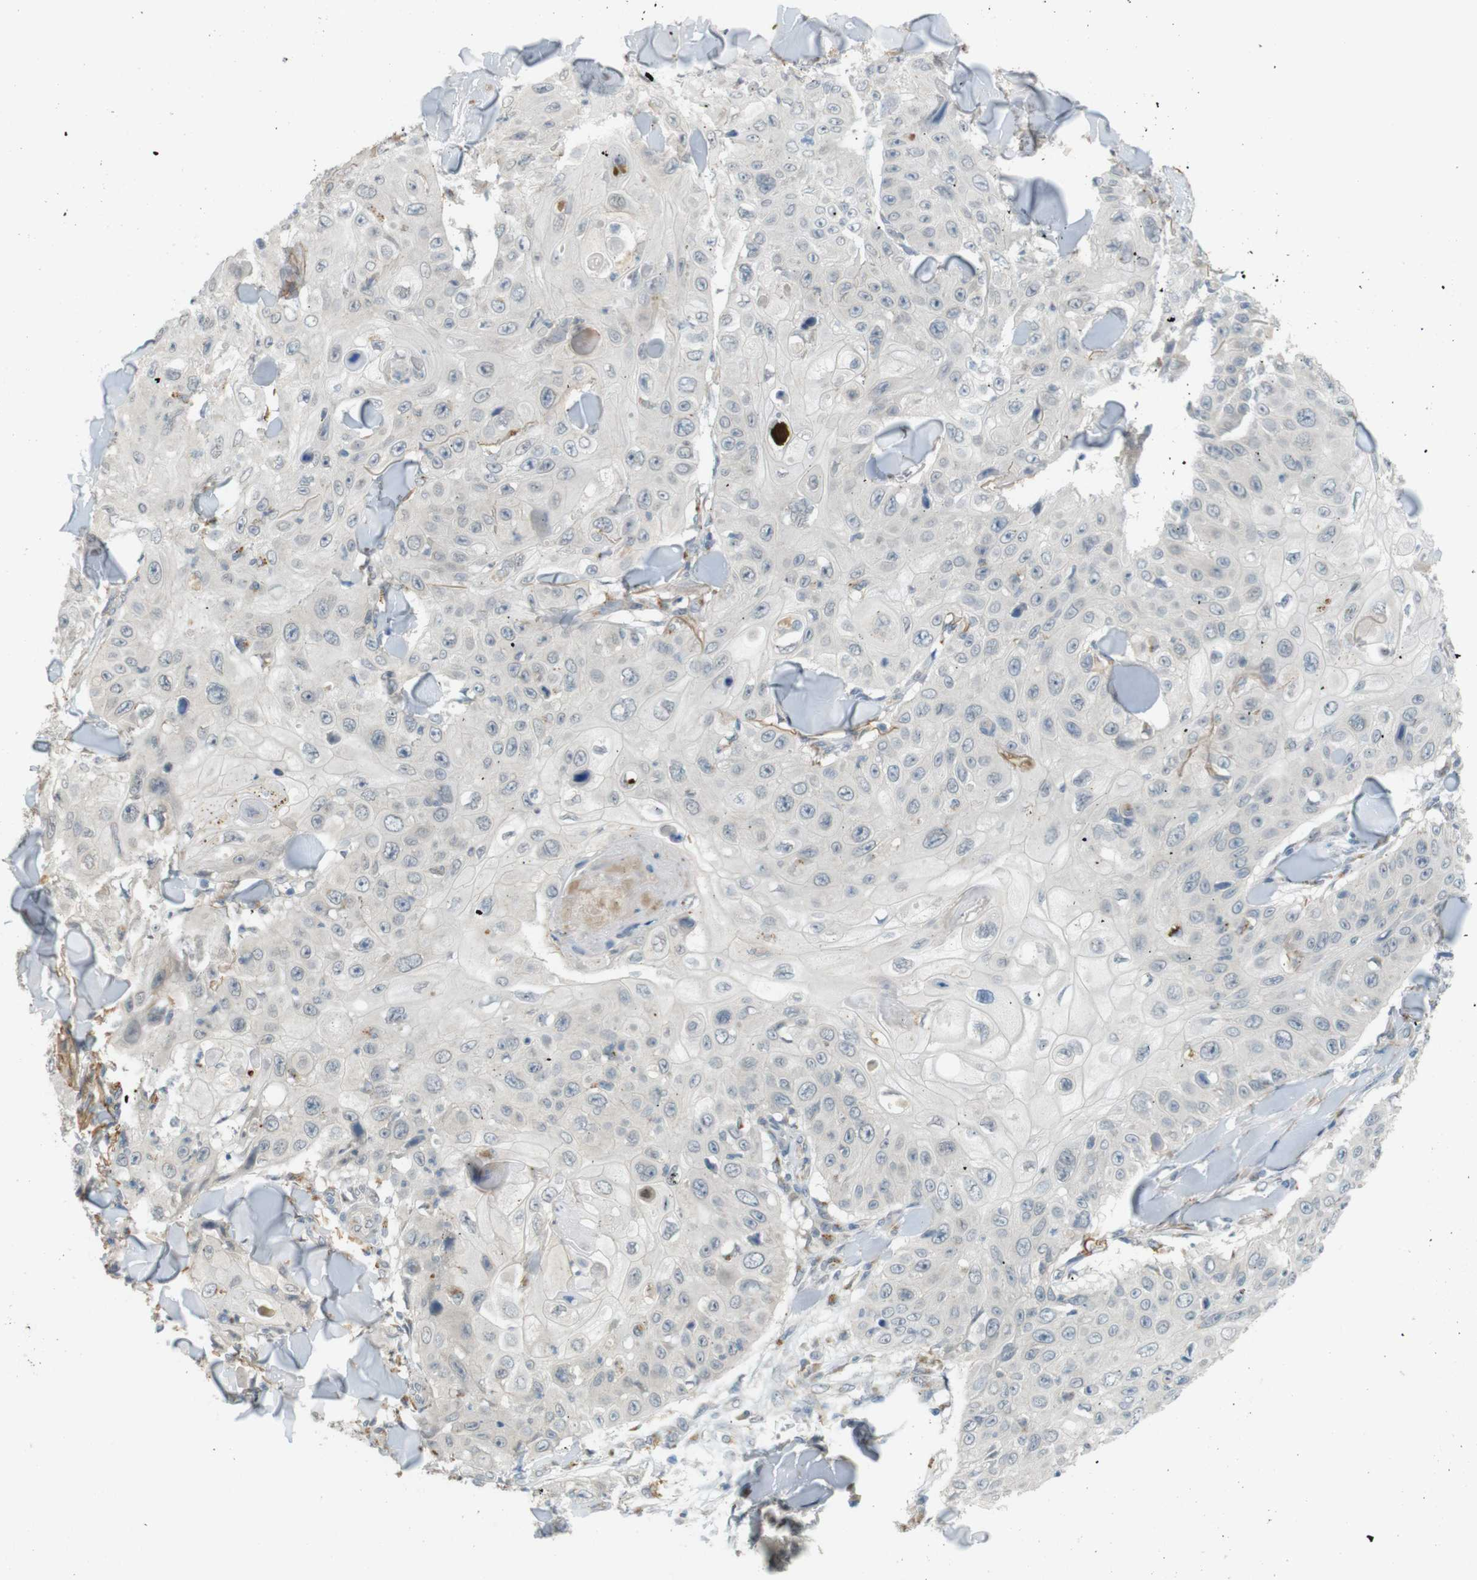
{"staining": {"intensity": "moderate", "quantity": "<25%", "location": "cytoplasmic/membranous"}, "tissue": "skin cancer", "cell_type": "Tumor cells", "image_type": "cancer", "snomed": [{"axis": "morphology", "description": "Squamous cell carcinoma, NOS"}, {"axis": "topography", "description": "Skin"}], "caption": "Moderate cytoplasmic/membranous expression for a protein is identified in approximately <25% of tumor cells of skin cancer (squamous cell carcinoma) using IHC.", "gene": "UGT8", "patient": {"sex": "male", "age": 86}}